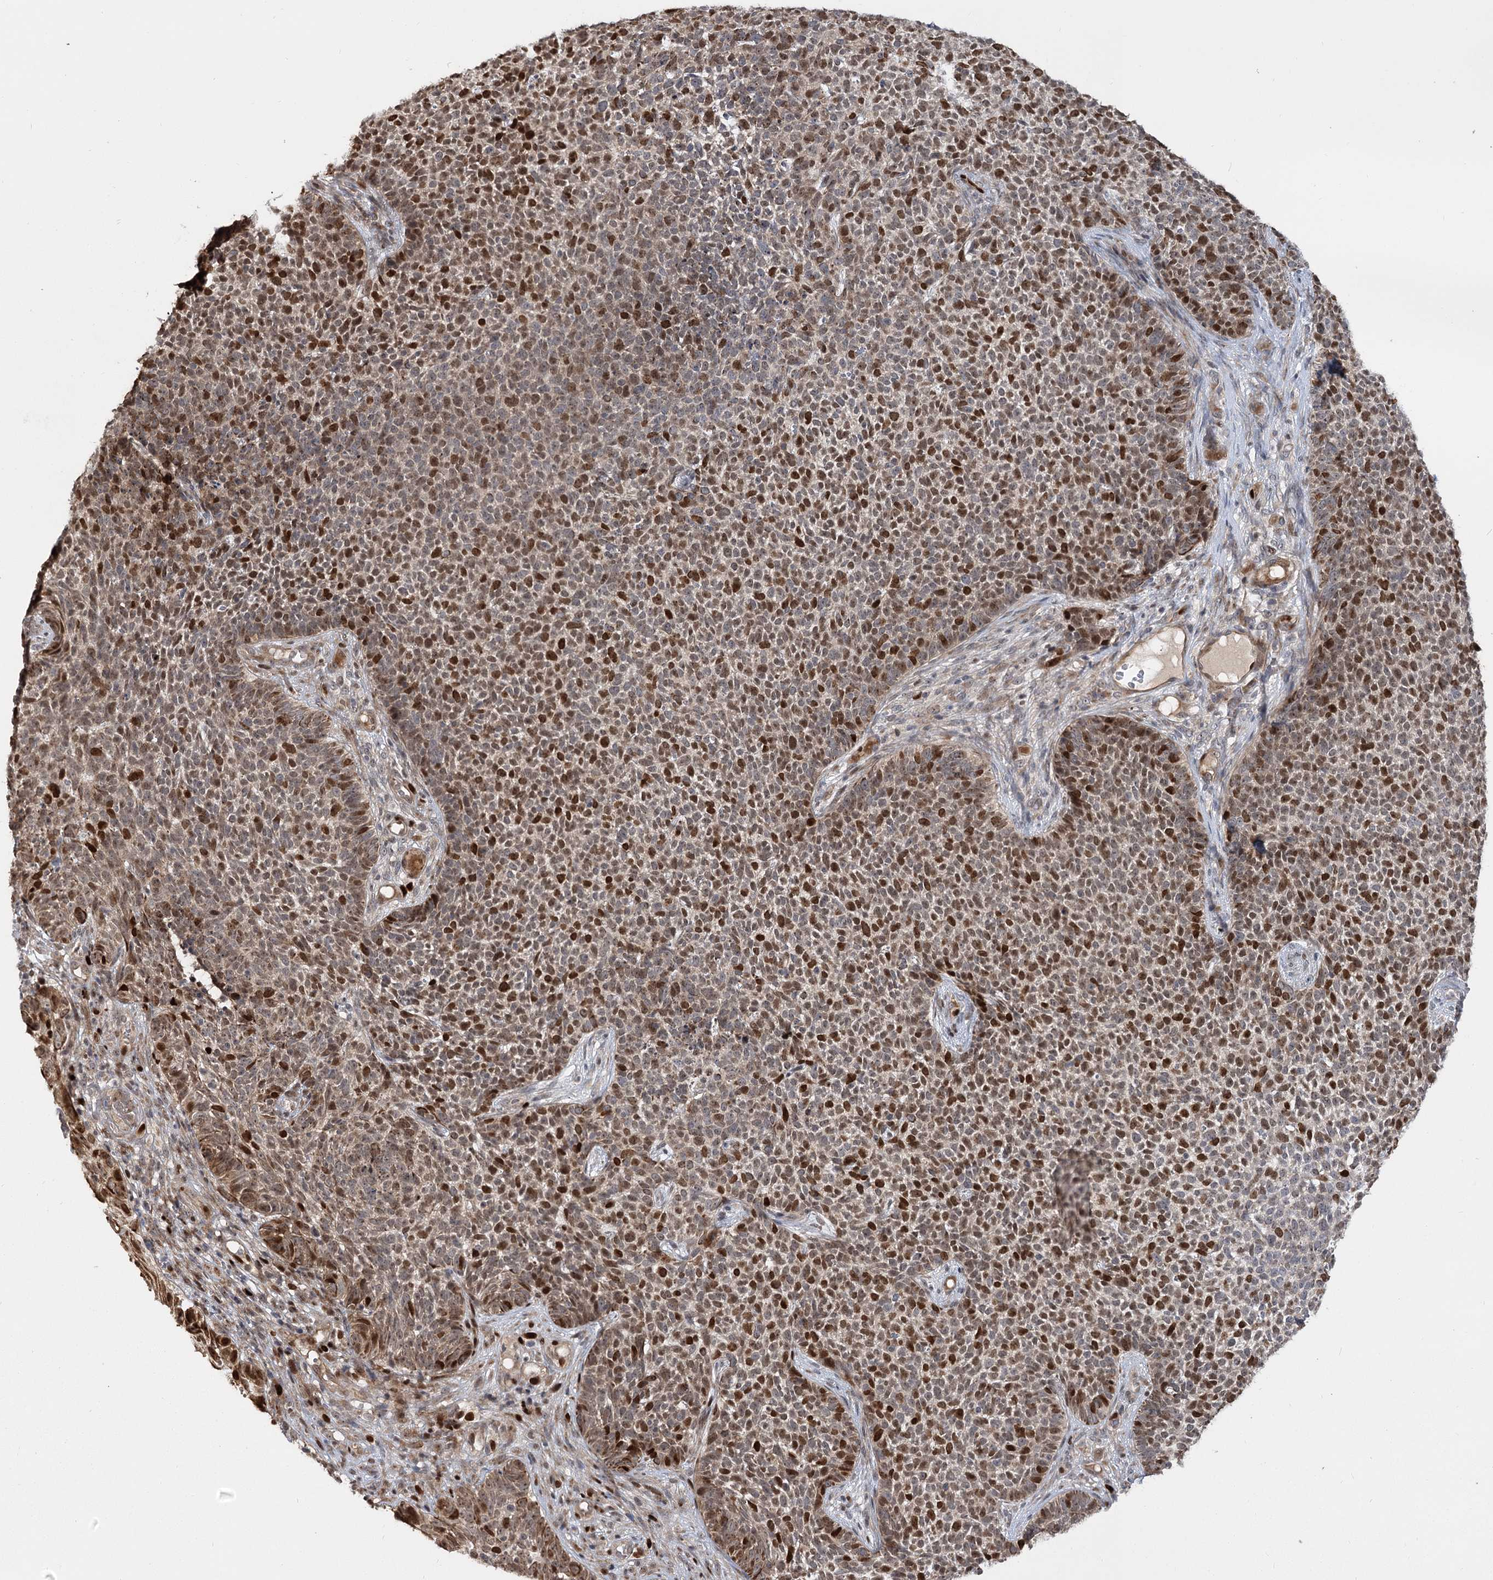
{"staining": {"intensity": "moderate", "quantity": "25%-75%", "location": "nuclear"}, "tissue": "skin cancer", "cell_type": "Tumor cells", "image_type": "cancer", "snomed": [{"axis": "morphology", "description": "Basal cell carcinoma"}, {"axis": "topography", "description": "Skin"}], "caption": "Skin cancer tissue shows moderate nuclear expression in about 25%-75% of tumor cells Using DAB (3,3'-diaminobenzidine) (brown) and hematoxylin (blue) stains, captured at high magnification using brightfield microscopy.", "gene": "PIK3C2A", "patient": {"sex": "female", "age": 84}}